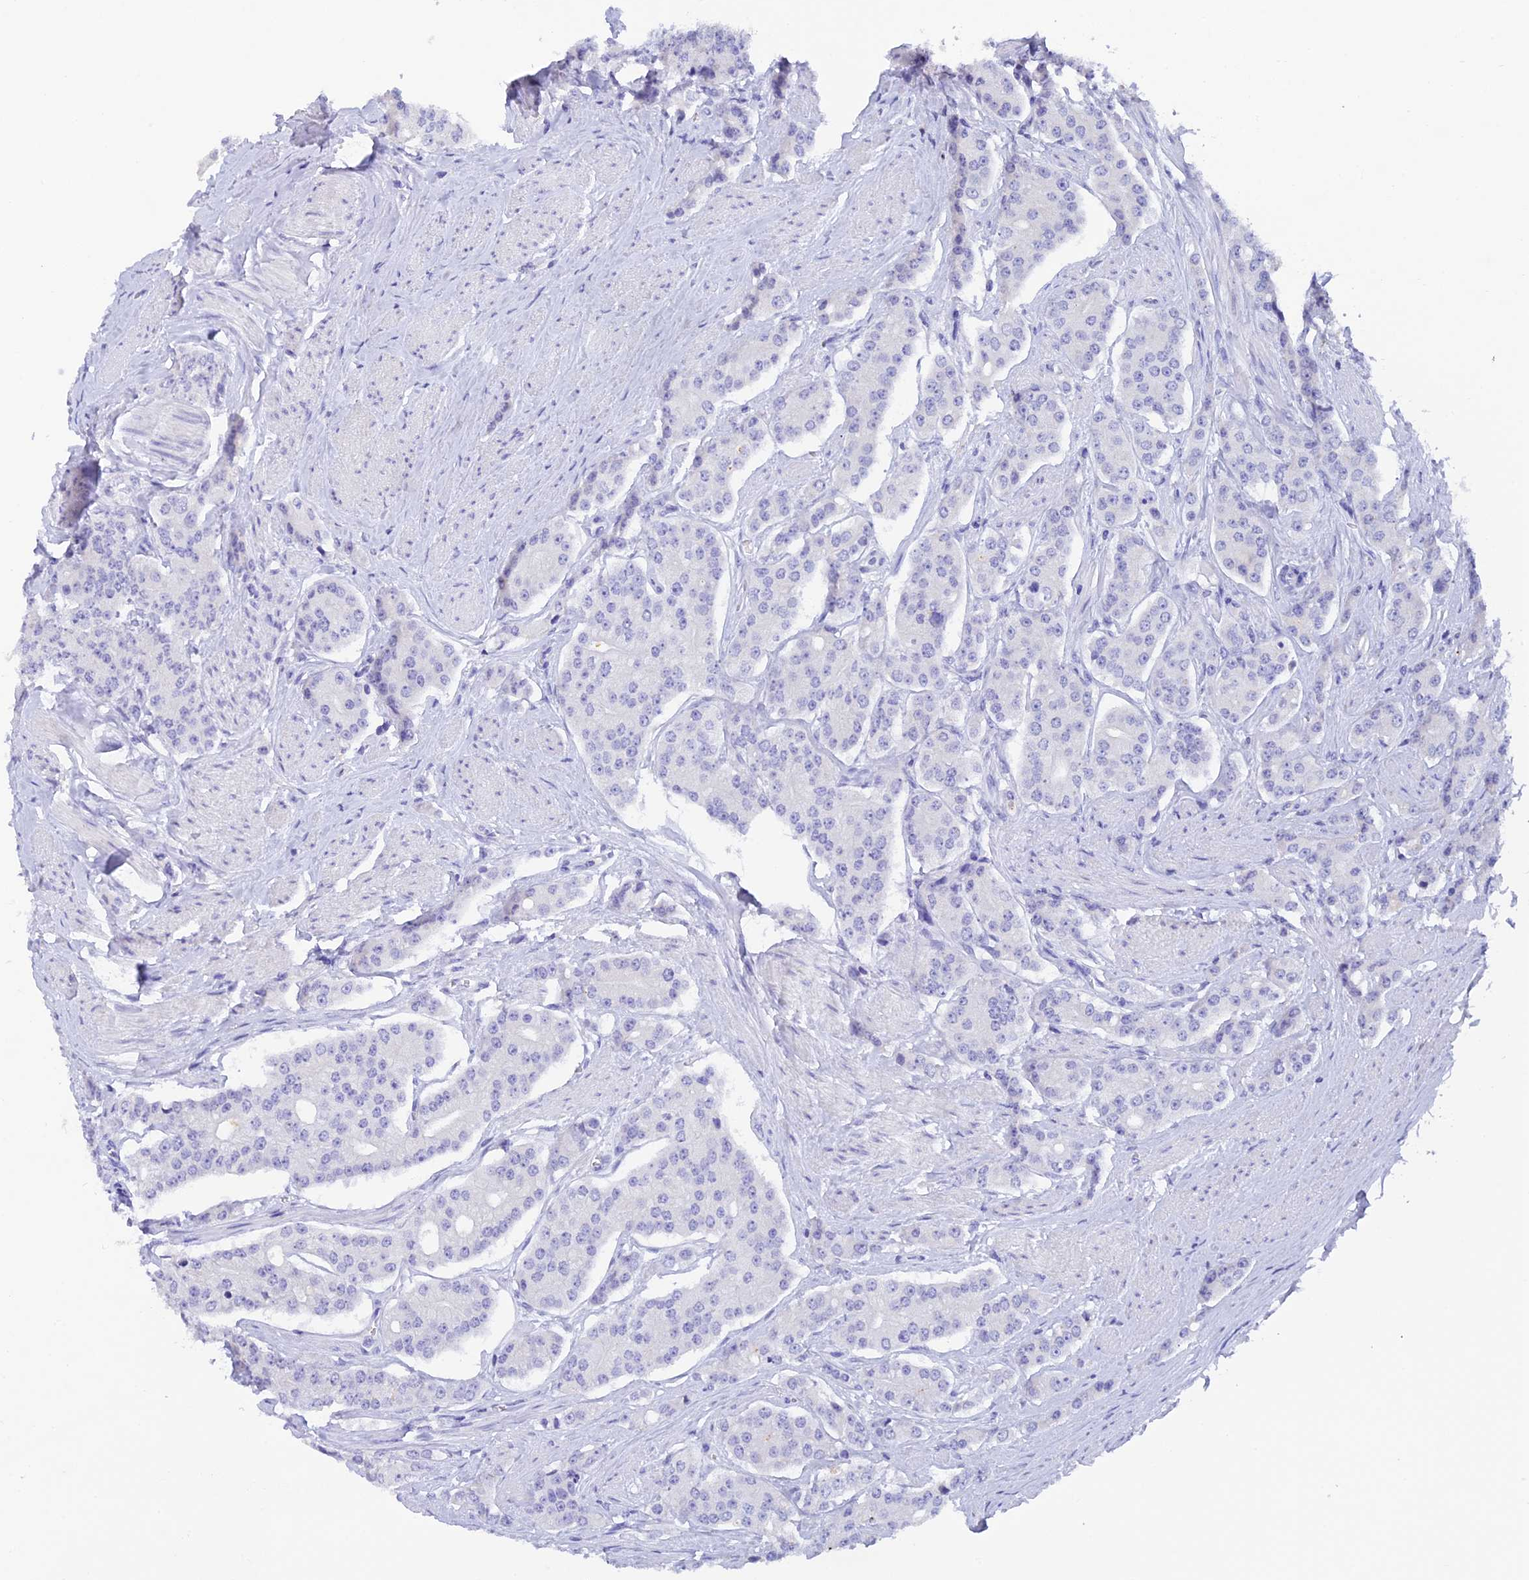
{"staining": {"intensity": "negative", "quantity": "none", "location": "none"}, "tissue": "prostate cancer", "cell_type": "Tumor cells", "image_type": "cancer", "snomed": [{"axis": "morphology", "description": "Adenocarcinoma, High grade"}, {"axis": "topography", "description": "Prostate"}], "caption": "IHC photomicrograph of human prostate cancer (high-grade adenocarcinoma) stained for a protein (brown), which demonstrates no staining in tumor cells.", "gene": "C12orf29", "patient": {"sex": "male", "age": 71}}